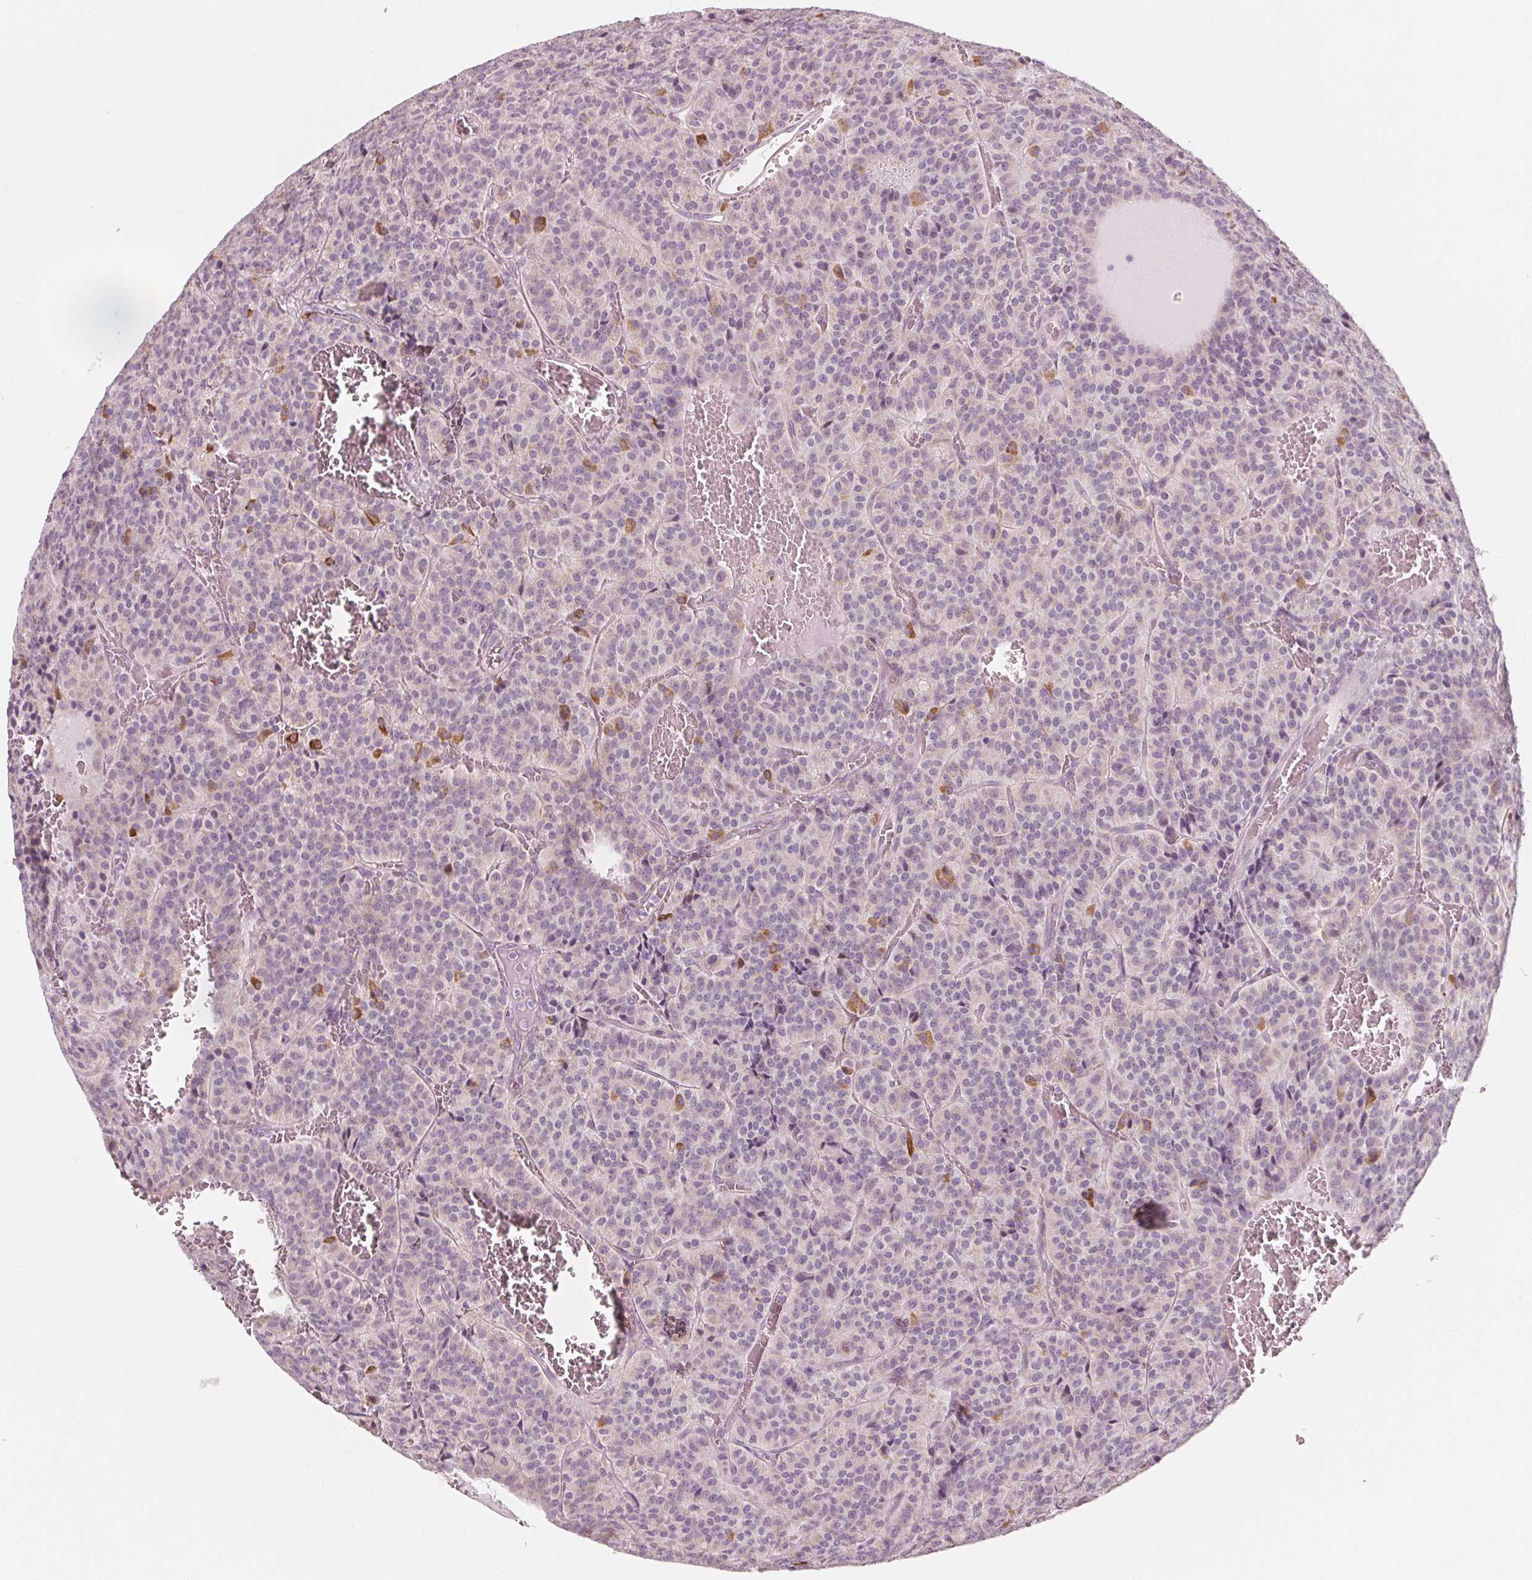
{"staining": {"intensity": "negative", "quantity": "none", "location": "none"}, "tissue": "carcinoid", "cell_type": "Tumor cells", "image_type": "cancer", "snomed": [{"axis": "morphology", "description": "Carcinoid, malignant, NOS"}, {"axis": "topography", "description": "Lung"}], "caption": "This is an IHC histopathology image of human malignant carcinoid. There is no staining in tumor cells.", "gene": "IL17C", "patient": {"sex": "male", "age": 70}}